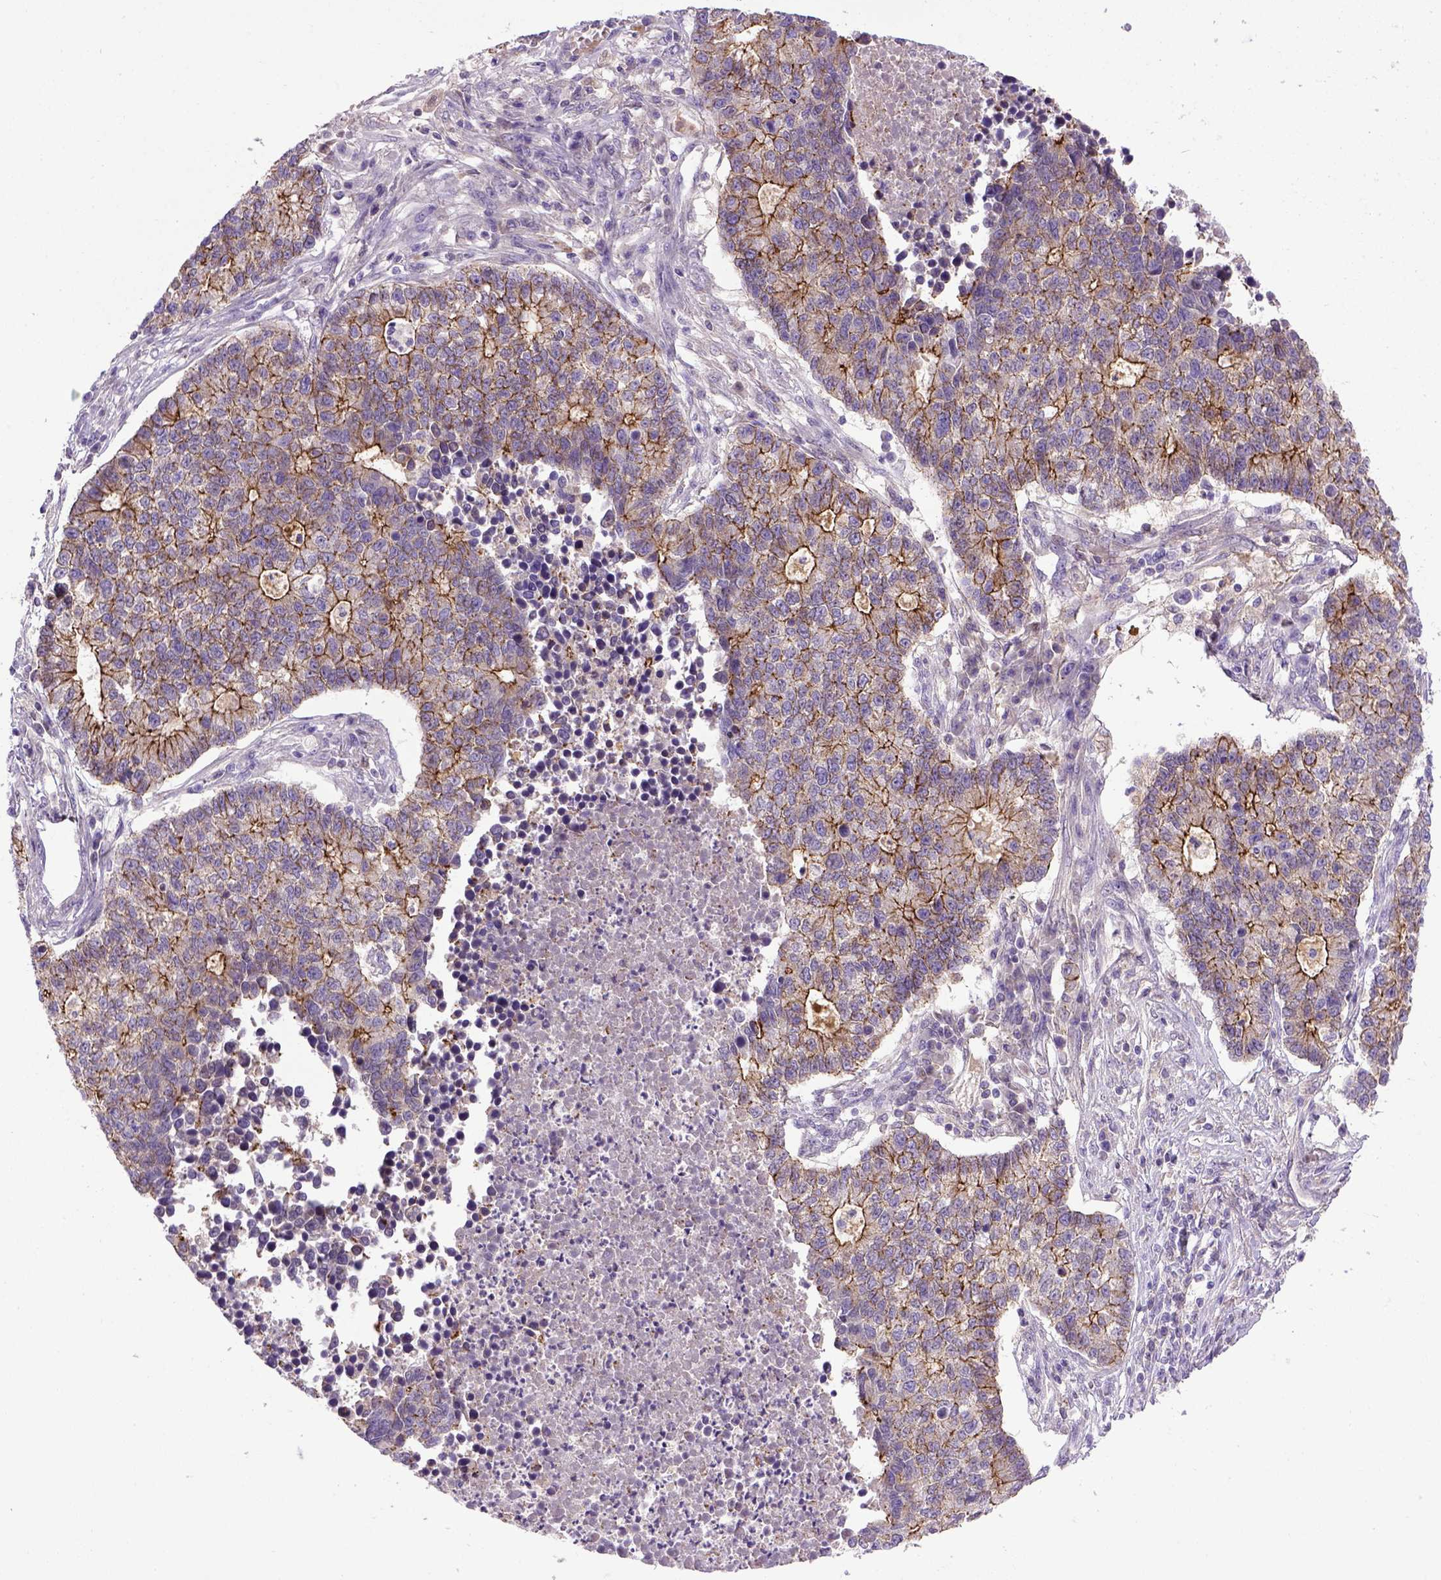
{"staining": {"intensity": "strong", "quantity": "25%-75%", "location": "cytoplasmic/membranous"}, "tissue": "lung cancer", "cell_type": "Tumor cells", "image_type": "cancer", "snomed": [{"axis": "morphology", "description": "Adenocarcinoma, NOS"}, {"axis": "topography", "description": "Lung"}], "caption": "Tumor cells show strong cytoplasmic/membranous positivity in approximately 25%-75% of cells in adenocarcinoma (lung).", "gene": "CDH1", "patient": {"sex": "male", "age": 57}}